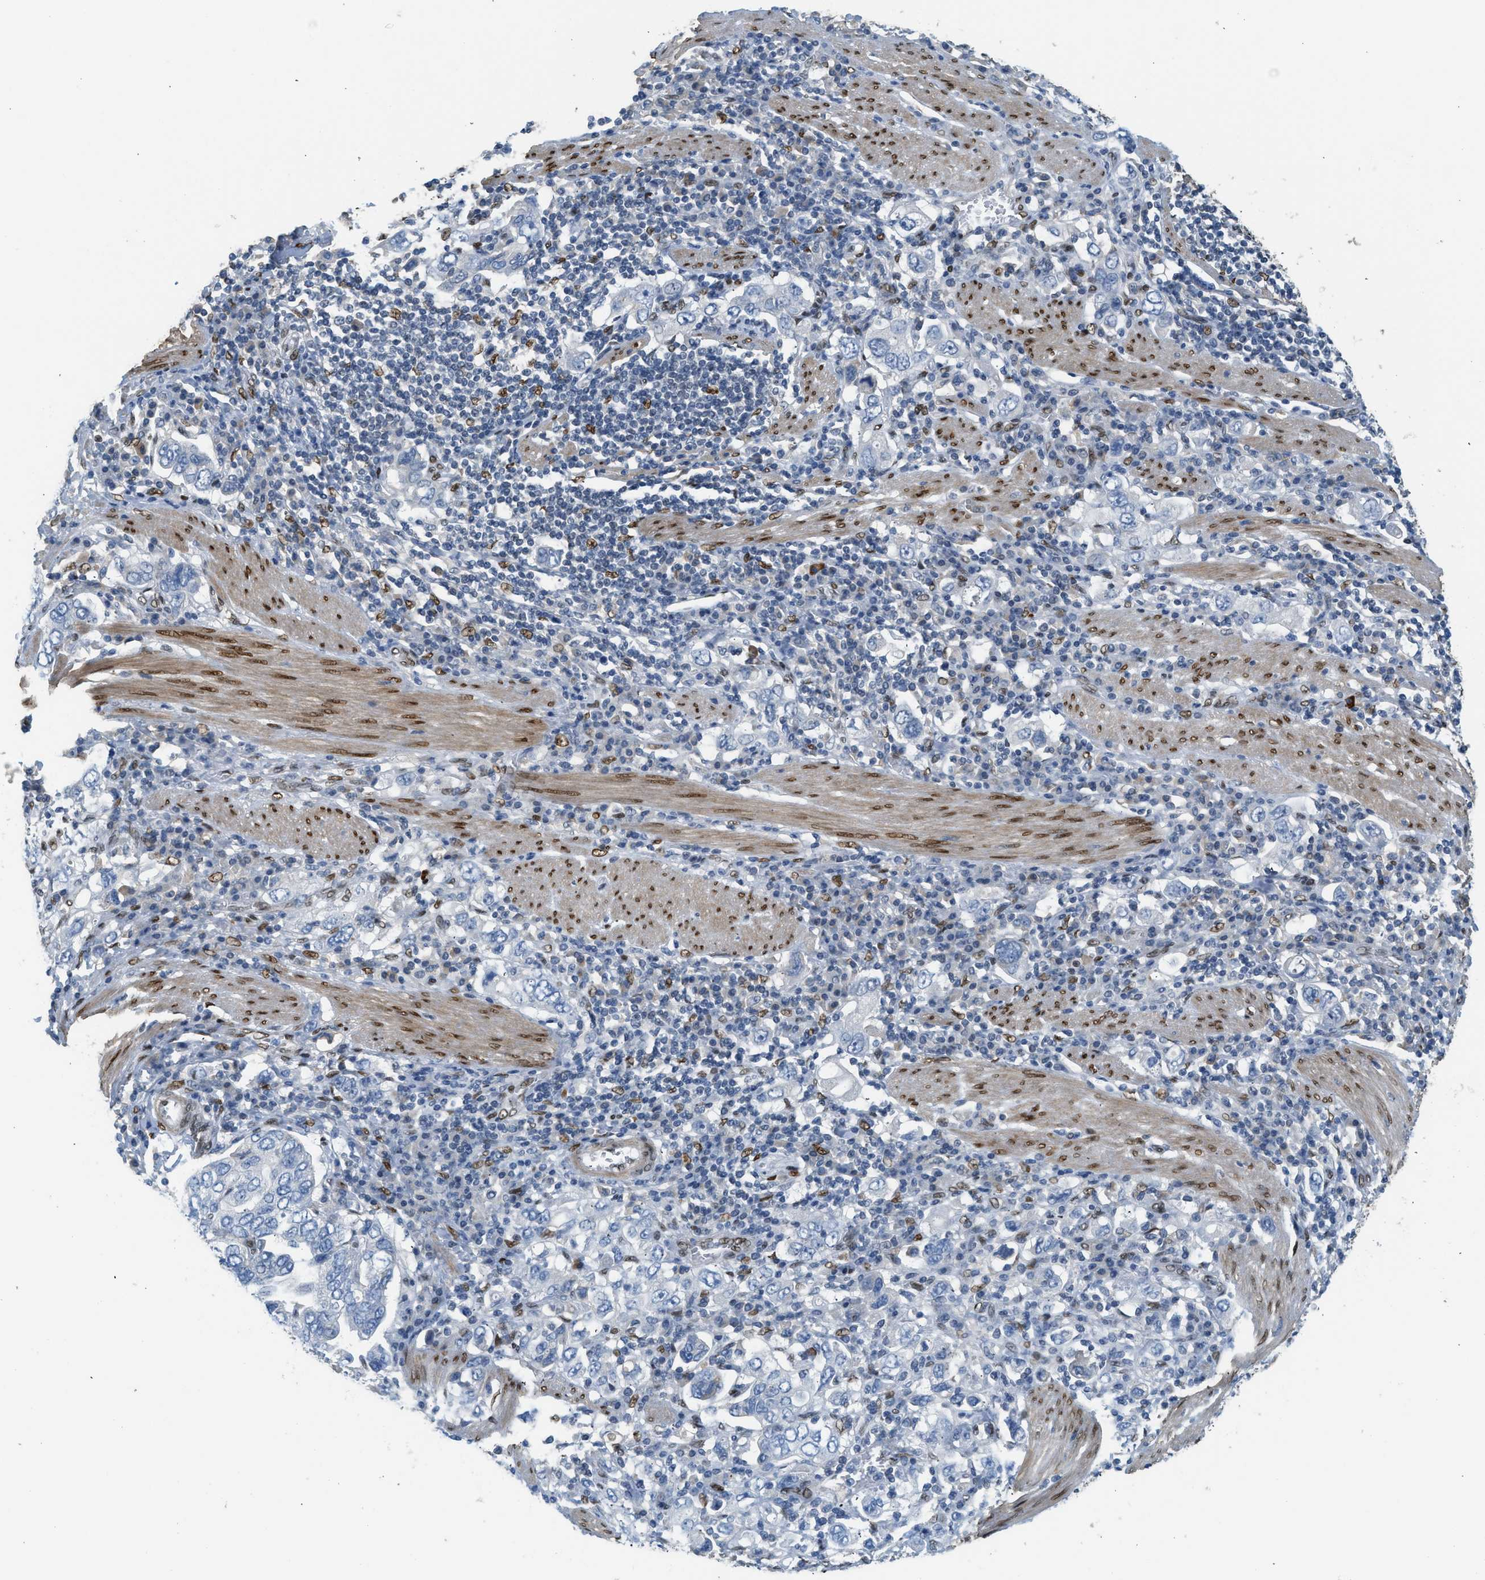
{"staining": {"intensity": "negative", "quantity": "none", "location": "none"}, "tissue": "stomach cancer", "cell_type": "Tumor cells", "image_type": "cancer", "snomed": [{"axis": "morphology", "description": "Adenocarcinoma, NOS"}, {"axis": "topography", "description": "Stomach, upper"}], "caption": "DAB immunohistochemical staining of human stomach cancer (adenocarcinoma) exhibits no significant expression in tumor cells.", "gene": "ZBTB20", "patient": {"sex": "male", "age": 62}}